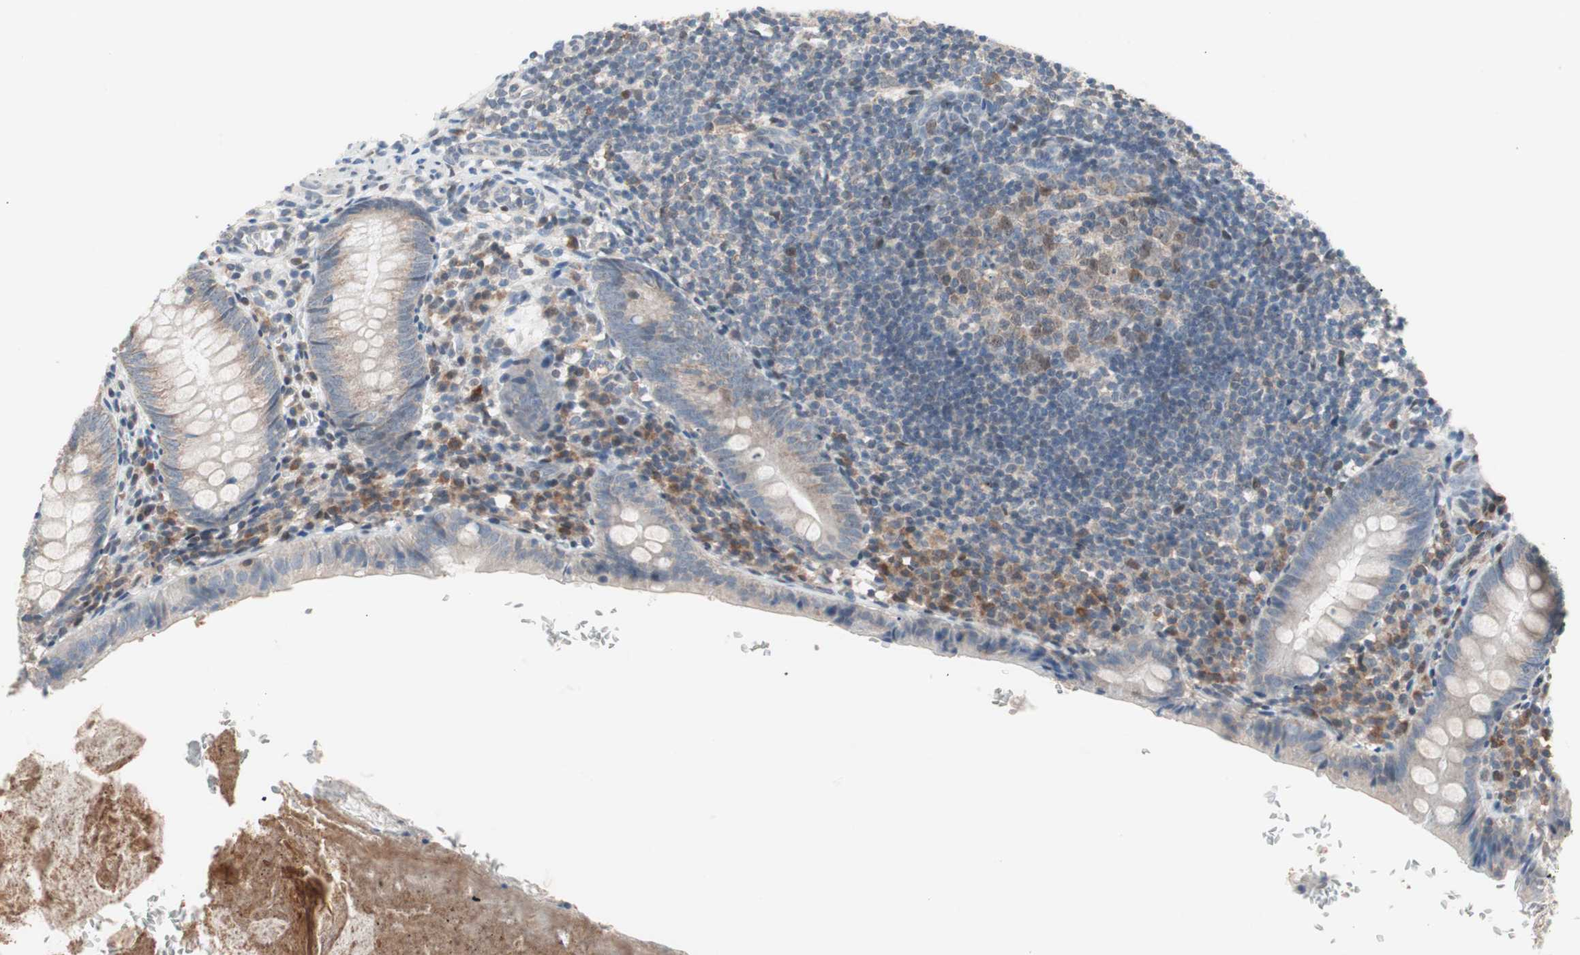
{"staining": {"intensity": "negative", "quantity": "none", "location": "none"}, "tissue": "appendix", "cell_type": "Glandular cells", "image_type": "normal", "snomed": [{"axis": "morphology", "description": "Normal tissue, NOS"}, {"axis": "topography", "description": "Appendix"}], "caption": "Immunohistochemical staining of unremarkable human appendix demonstrates no significant positivity in glandular cells. (Stains: DAB (3,3'-diaminobenzidine) IHC with hematoxylin counter stain, Microscopy: brightfield microscopy at high magnification).", "gene": "POLH", "patient": {"sex": "female", "age": 10}}